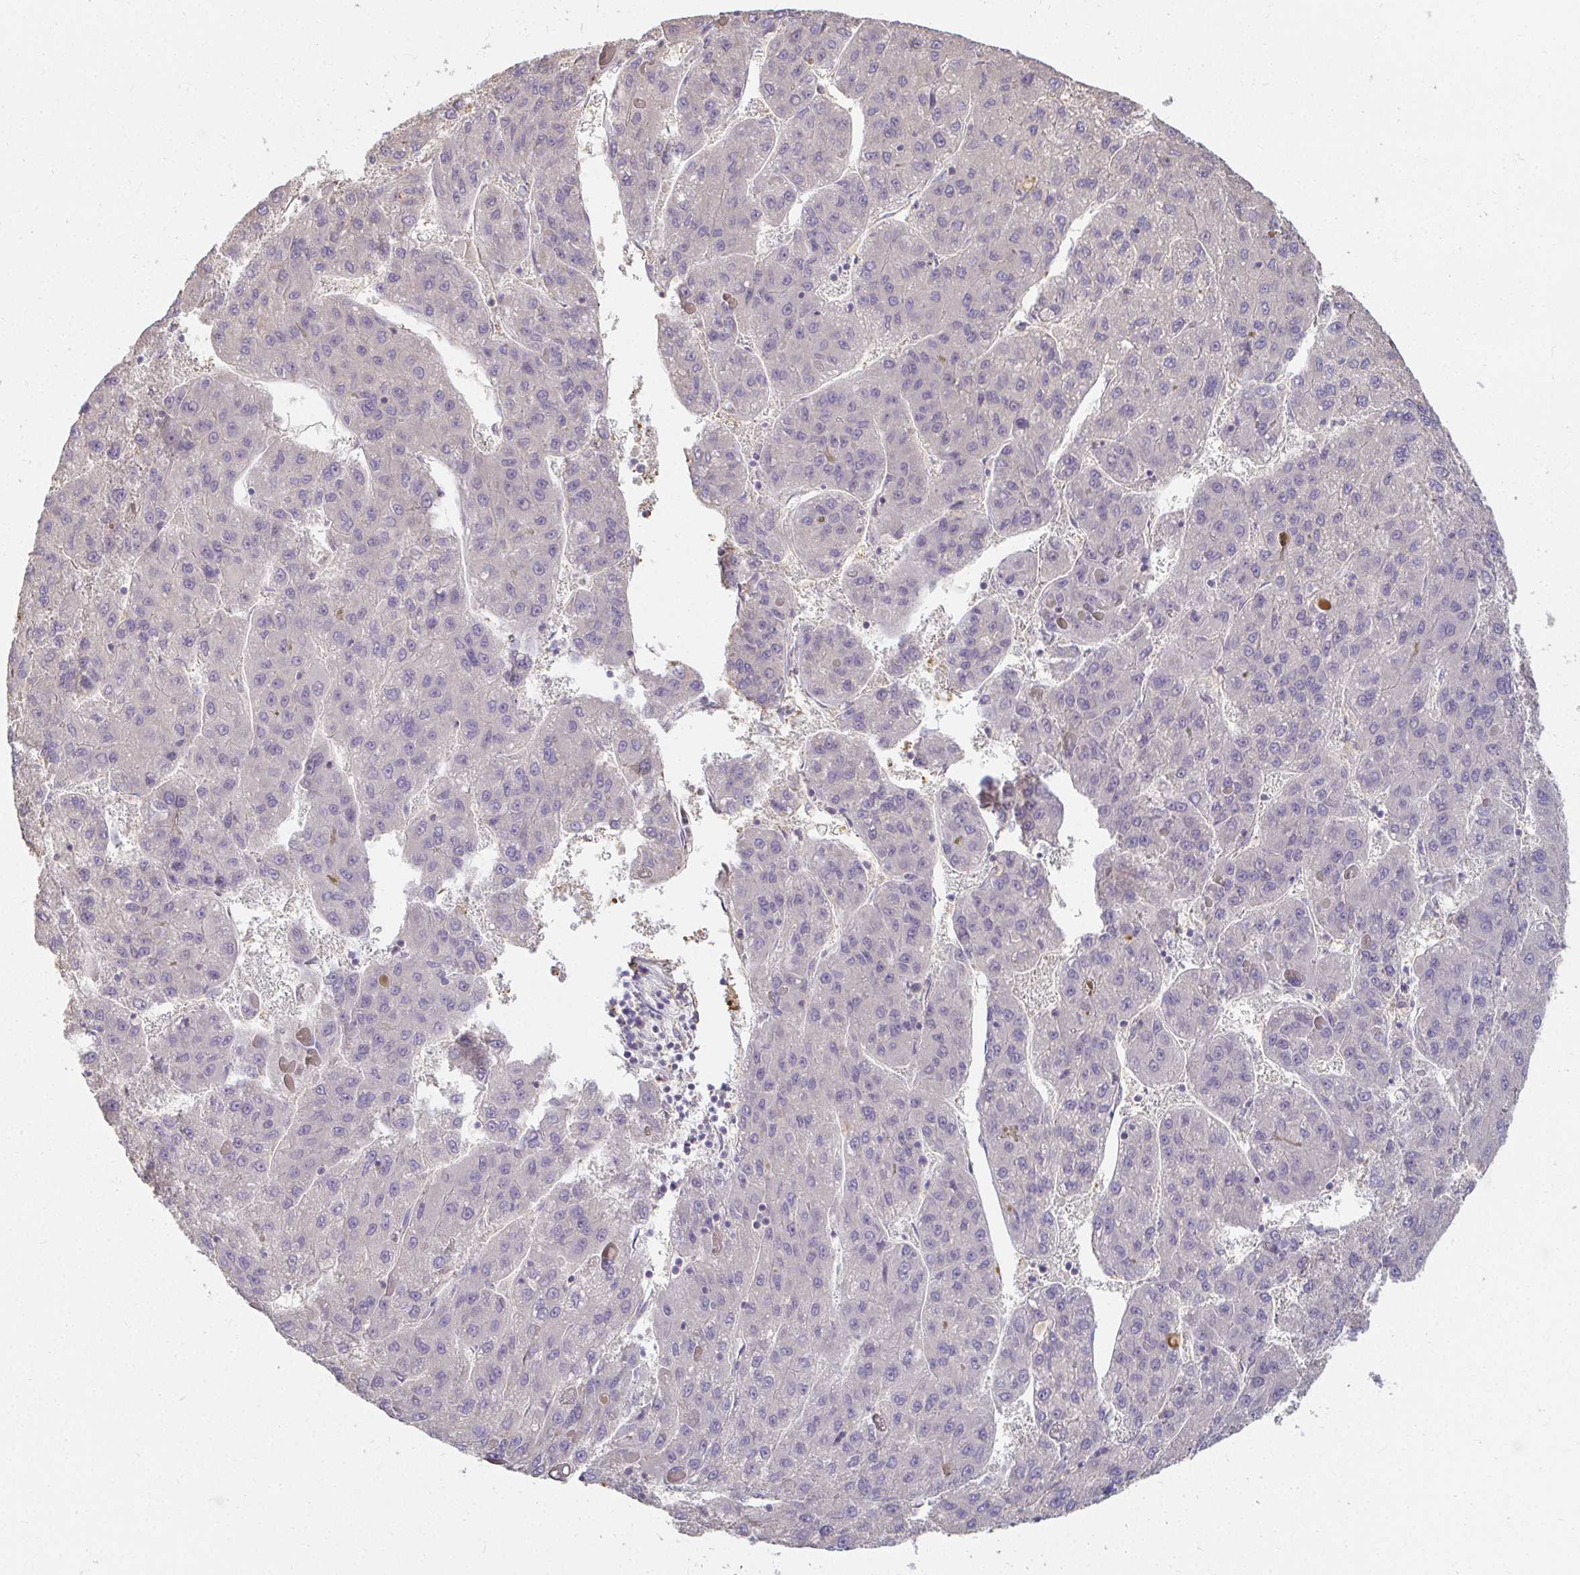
{"staining": {"intensity": "negative", "quantity": "none", "location": "none"}, "tissue": "liver cancer", "cell_type": "Tumor cells", "image_type": "cancer", "snomed": [{"axis": "morphology", "description": "Carcinoma, Hepatocellular, NOS"}, {"axis": "topography", "description": "Liver"}], "caption": "Immunohistochemistry (IHC) image of neoplastic tissue: human liver cancer stained with DAB exhibits no significant protein positivity in tumor cells.", "gene": "LOXL4", "patient": {"sex": "female", "age": 82}}